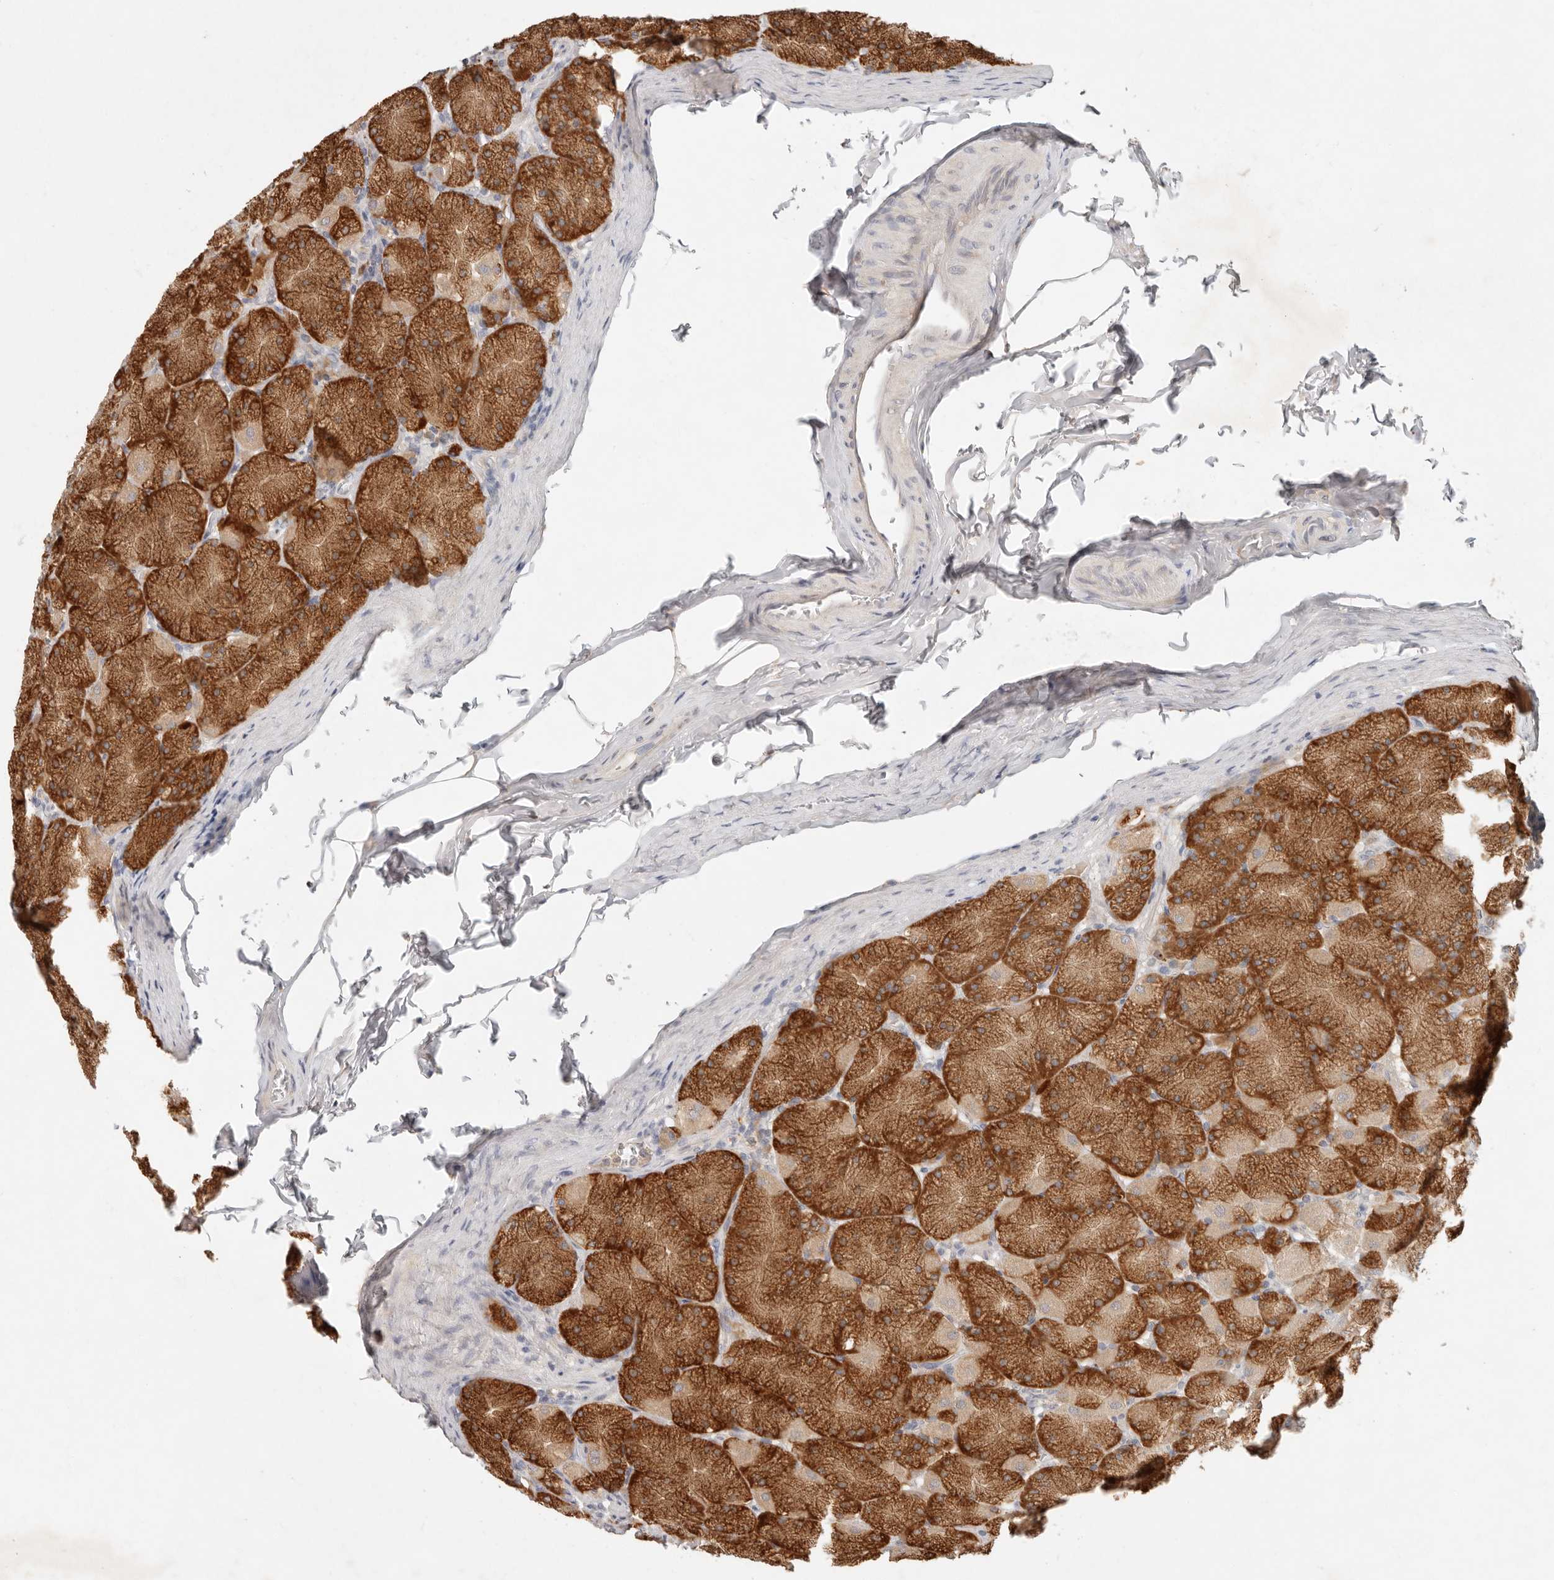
{"staining": {"intensity": "strong", "quantity": ">75%", "location": "cytoplasmic/membranous"}, "tissue": "stomach", "cell_type": "Glandular cells", "image_type": "normal", "snomed": [{"axis": "morphology", "description": "Normal tissue, NOS"}, {"axis": "topography", "description": "Stomach, upper"}], "caption": "Strong cytoplasmic/membranous staining is appreciated in about >75% of glandular cells in benign stomach.", "gene": "ARHGEF10L", "patient": {"sex": "female", "age": 56}}